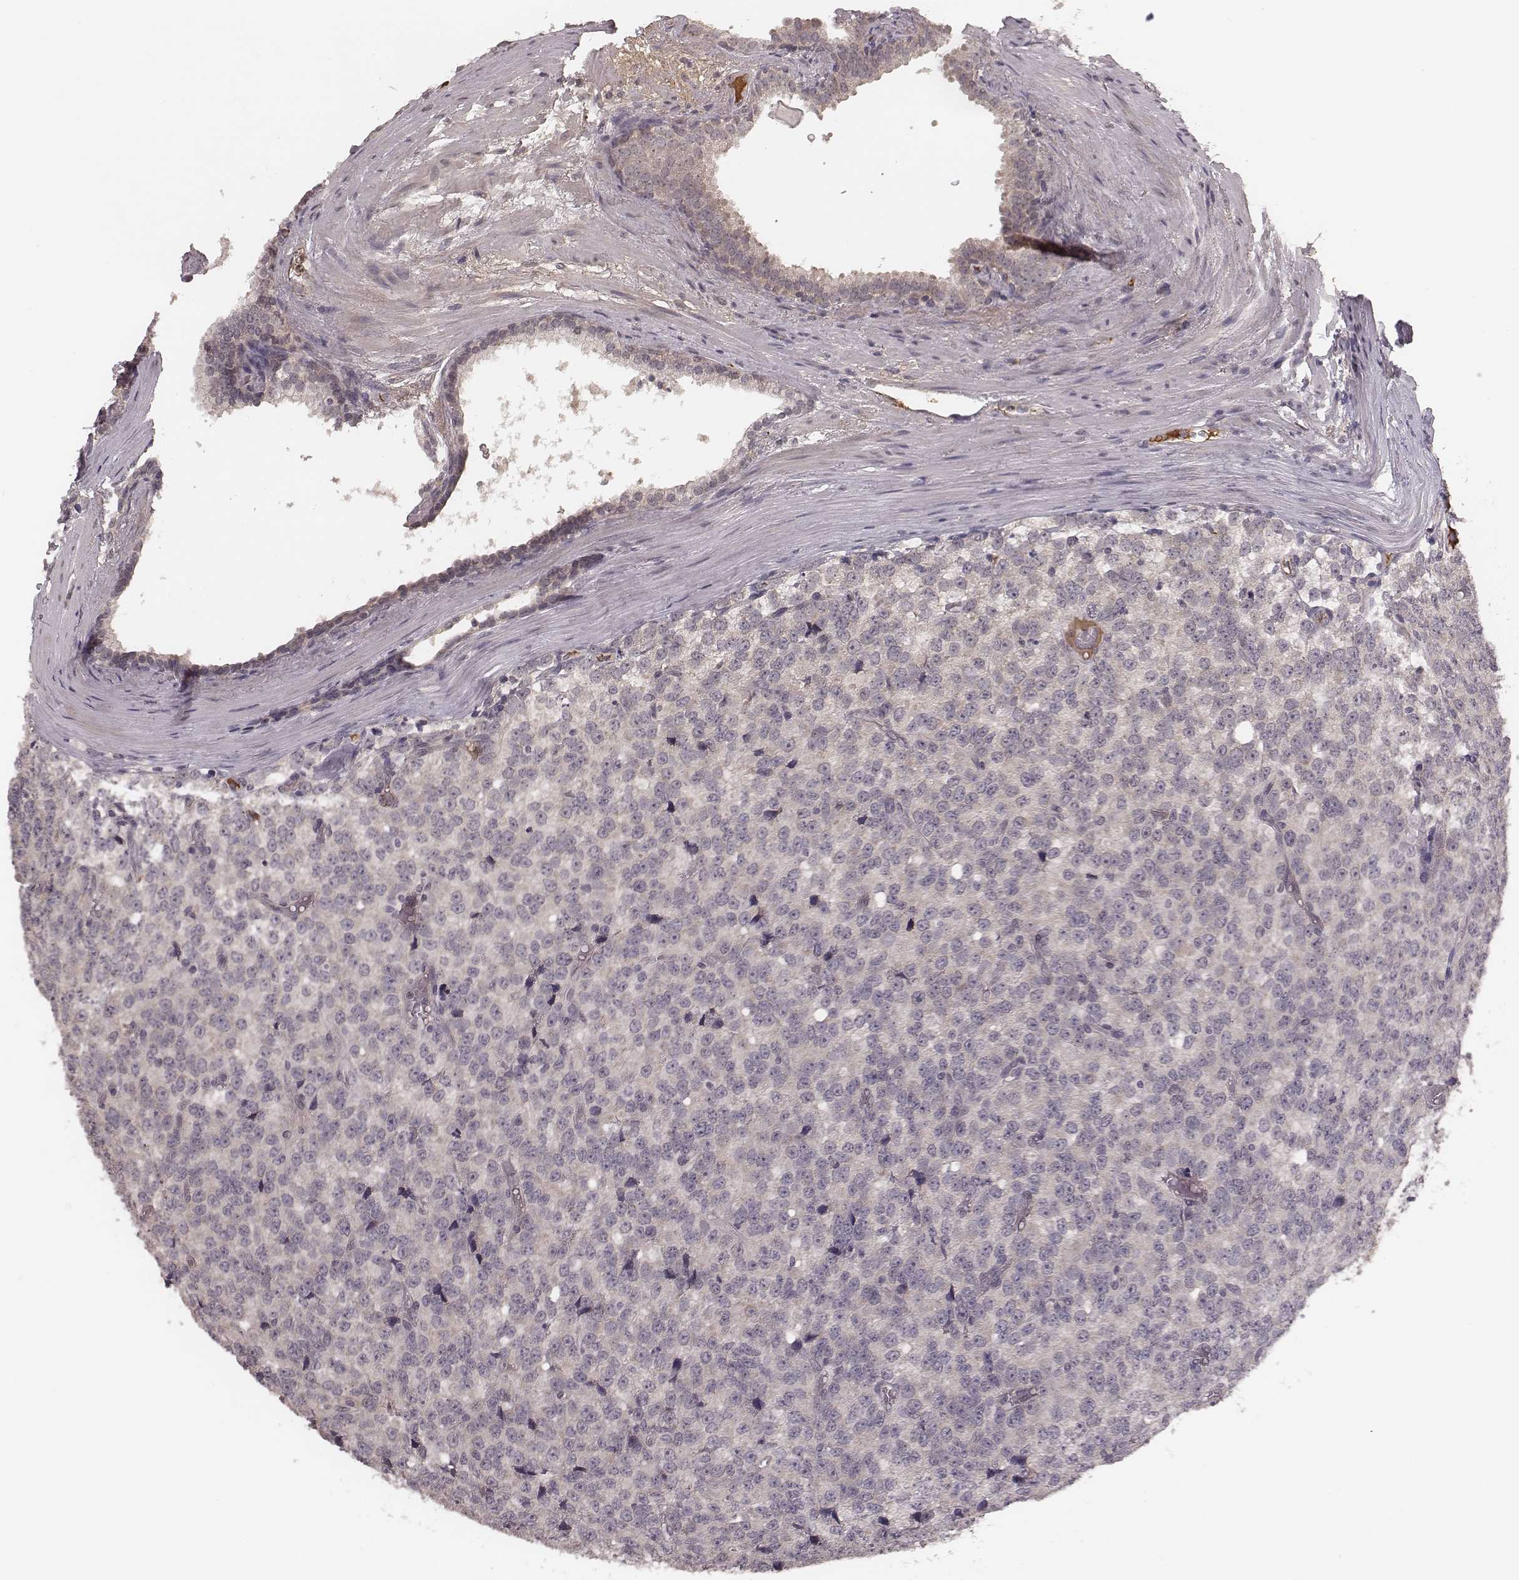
{"staining": {"intensity": "negative", "quantity": "none", "location": "none"}, "tissue": "prostate cancer", "cell_type": "Tumor cells", "image_type": "cancer", "snomed": [{"axis": "morphology", "description": "Adenocarcinoma, High grade"}, {"axis": "topography", "description": "Prostate and seminal vesicle, NOS"}], "caption": "Tumor cells show no significant positivity in prostate cancer.", "gene": "IL5", "patient": {"sex": "male", "age": 62}}